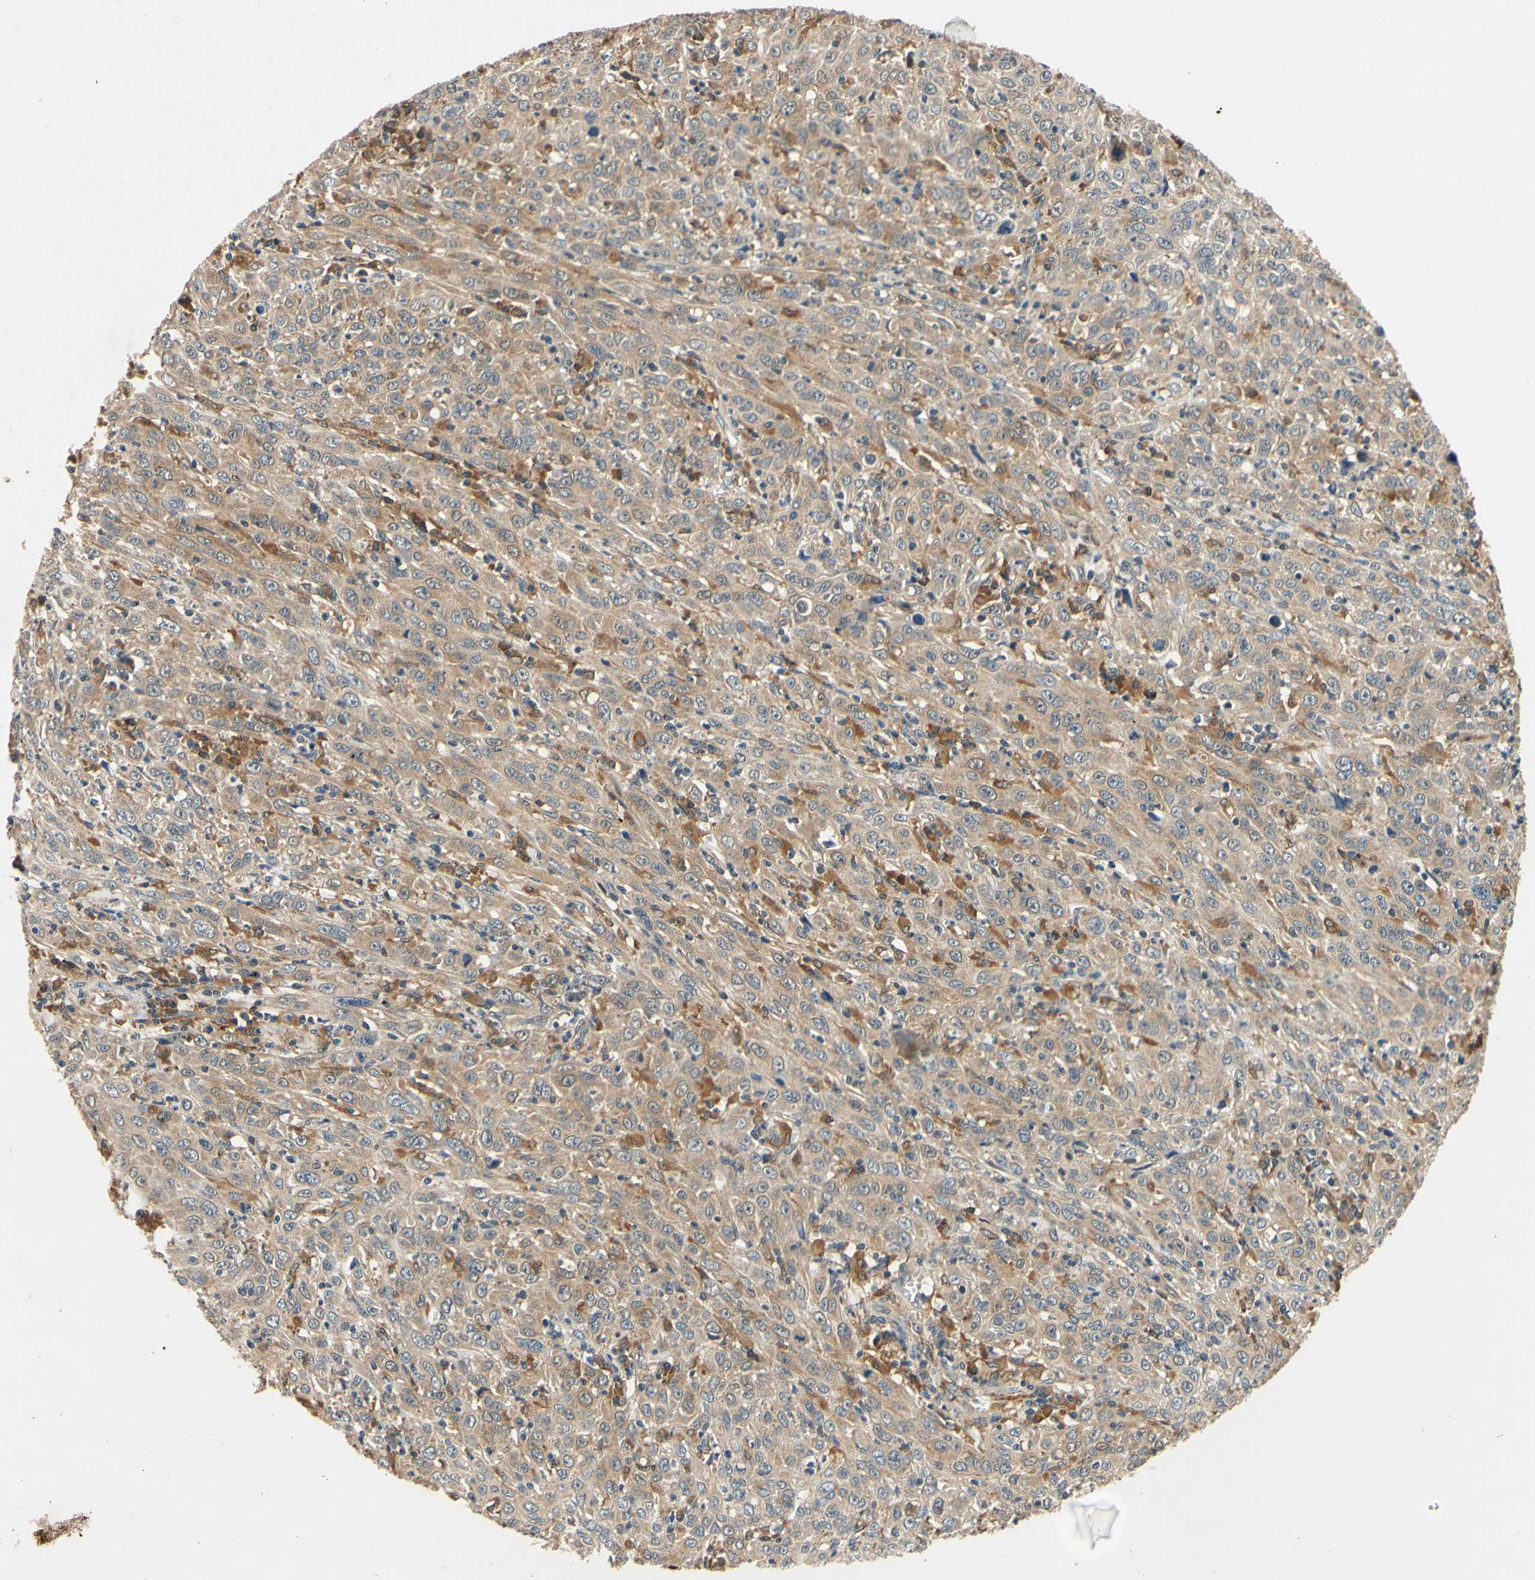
{"staining": {"intensity": "weak", "quantity": ">75%", "location": "cytoplasmic/membranous"}, "tissue": "cervical cancer", "cell_type": "Tumor cells", "image_type": "cancer", "snomed": [{"axis": "morphology", "description": "Squamous cell carcinoma, NOS"}, {"axis": "topography", "description": "Cervix"}], "caption": "This image demonstrates immunohistochemistry staining of human cervical cancer (squamous cell carcinoma), with low weak cytoplasmic/membranous staining in about >75% of tumor cells.", "gene": "PLA2G4A", "patient": {"sex": "female", "age": 46}}